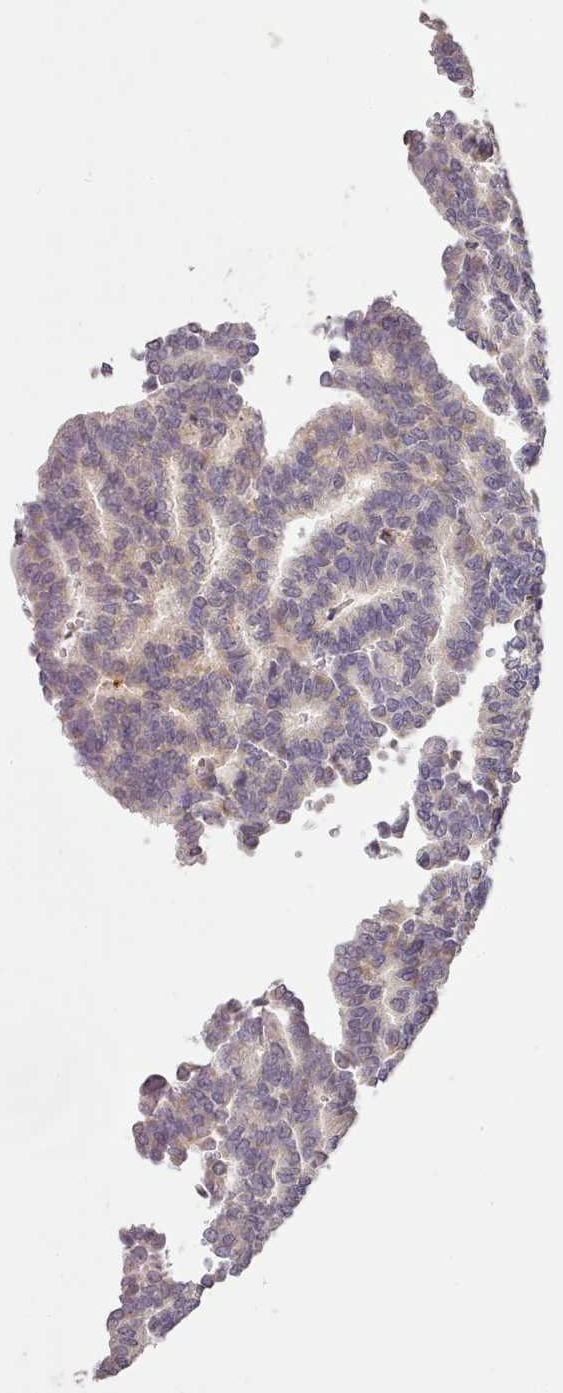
{"staining": {"intensity": "negative", "quantity": "none", "location": "none"}, "tissue": "thyroid cancer", "cell_type": "Tumor cells", "image_type": "cancer", "snomed": [{"axis": "morphology", "description": "Papillary adenocarcinoma, NOS"}, {"axis": "topography", "description": "Thyroid gland"}], "caption": "A high-resolution micrograph shows immunohistochemistry (IHC) staining of papillary adenocarcinoma (thyroid), which displays no significant expression in tumor cells.", "gene": "ZNF658", "patient": {"sex": "female", "age": 35}}